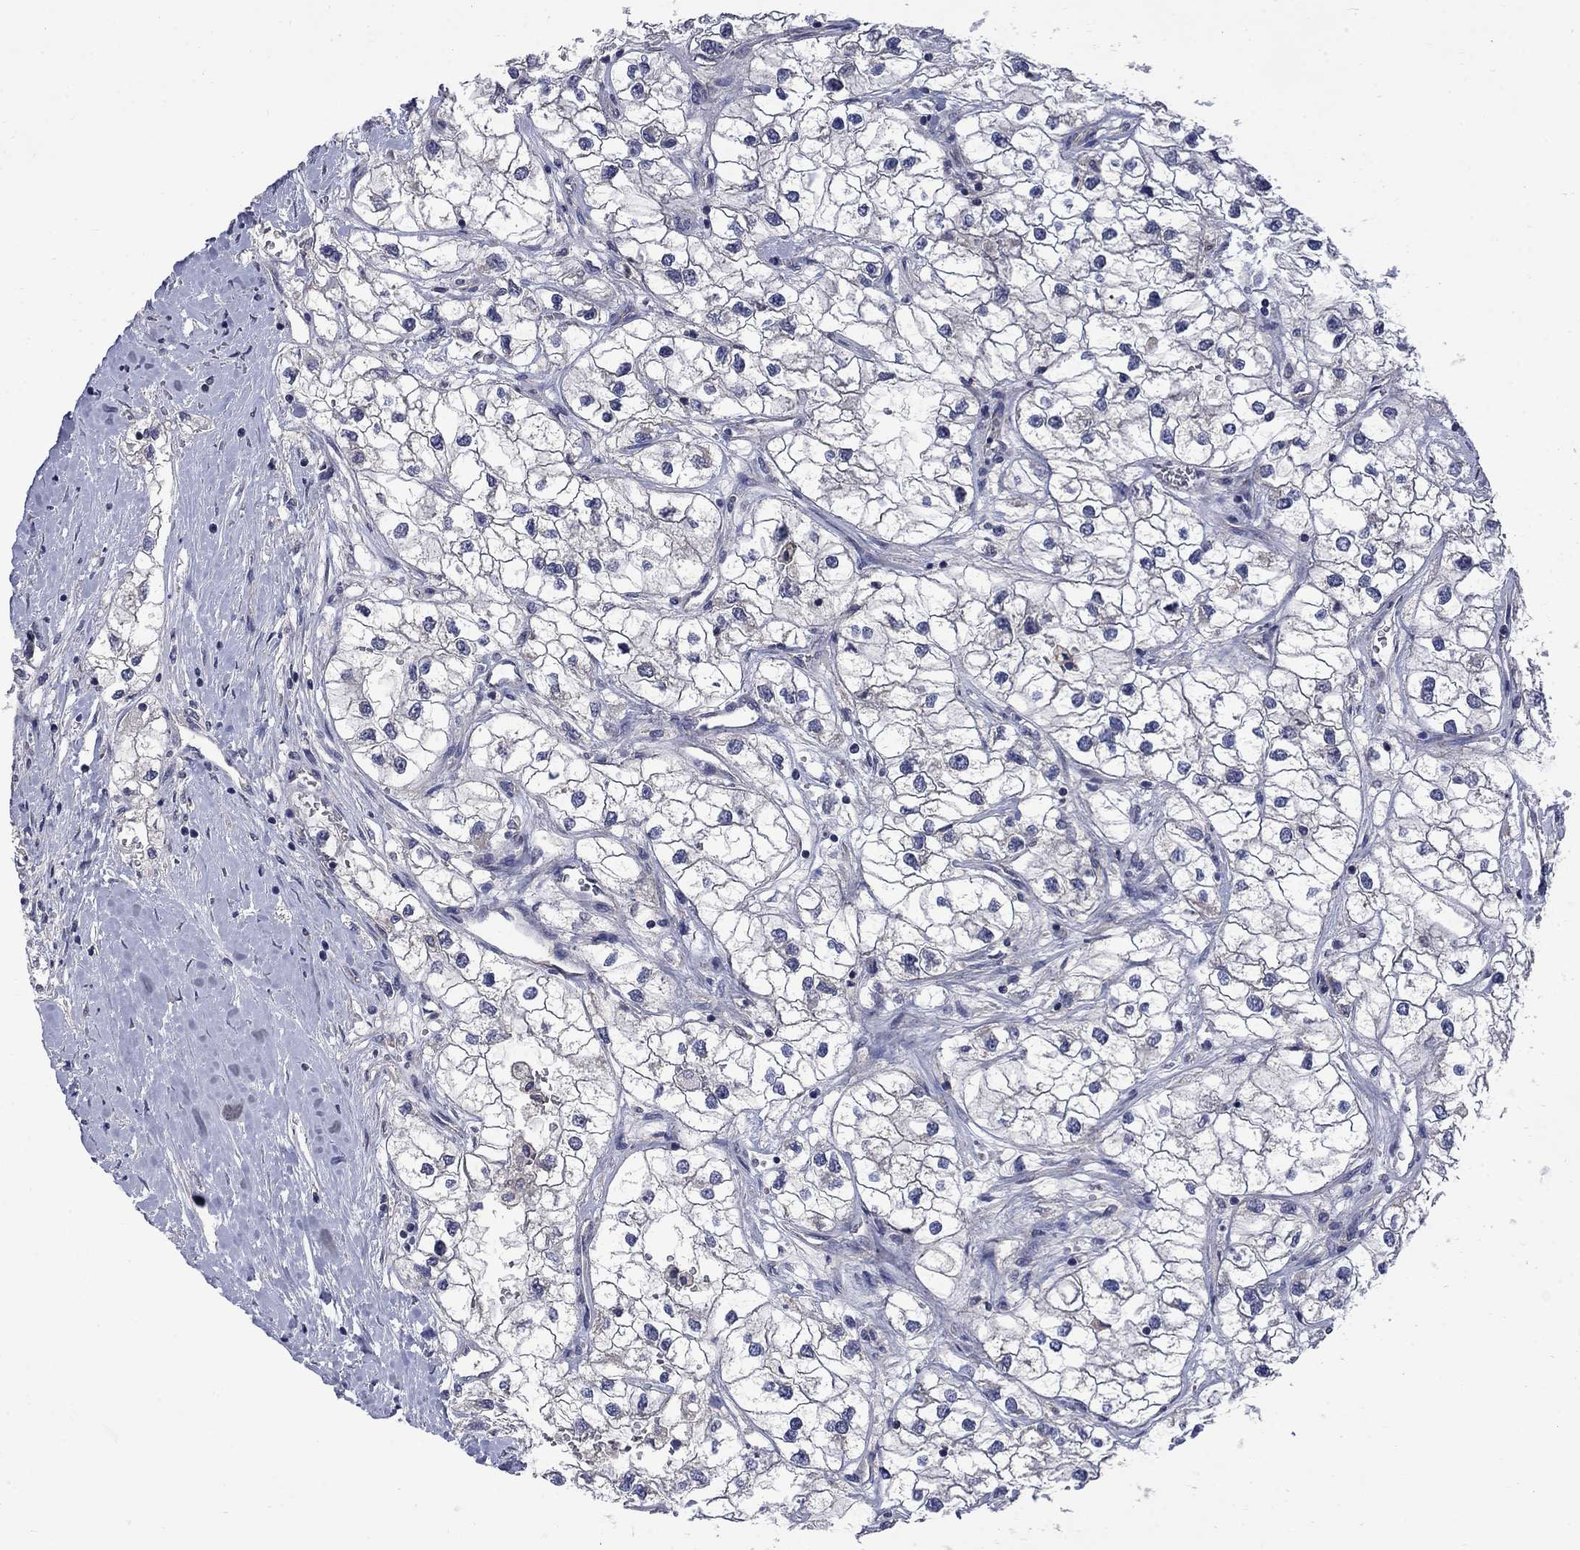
{"staining": {"intensity": "negative", "quantity": "none", "location": "none"}, "tissue": "renal cancer", "cell_type": "Tumor cells", "image_type": "cancer", "snomed": [{"axis": "morphology", "description": "Adenocarcinoma, NOS"}, {"axis": "topography", "description": "Kidney"}], "caption": "Tumor cells are negative for protein expression in human renal cancer. Nuclei are stained in blue.", "gene": "HSPA12A", "patient": {"sex": "male", "age": 59}}